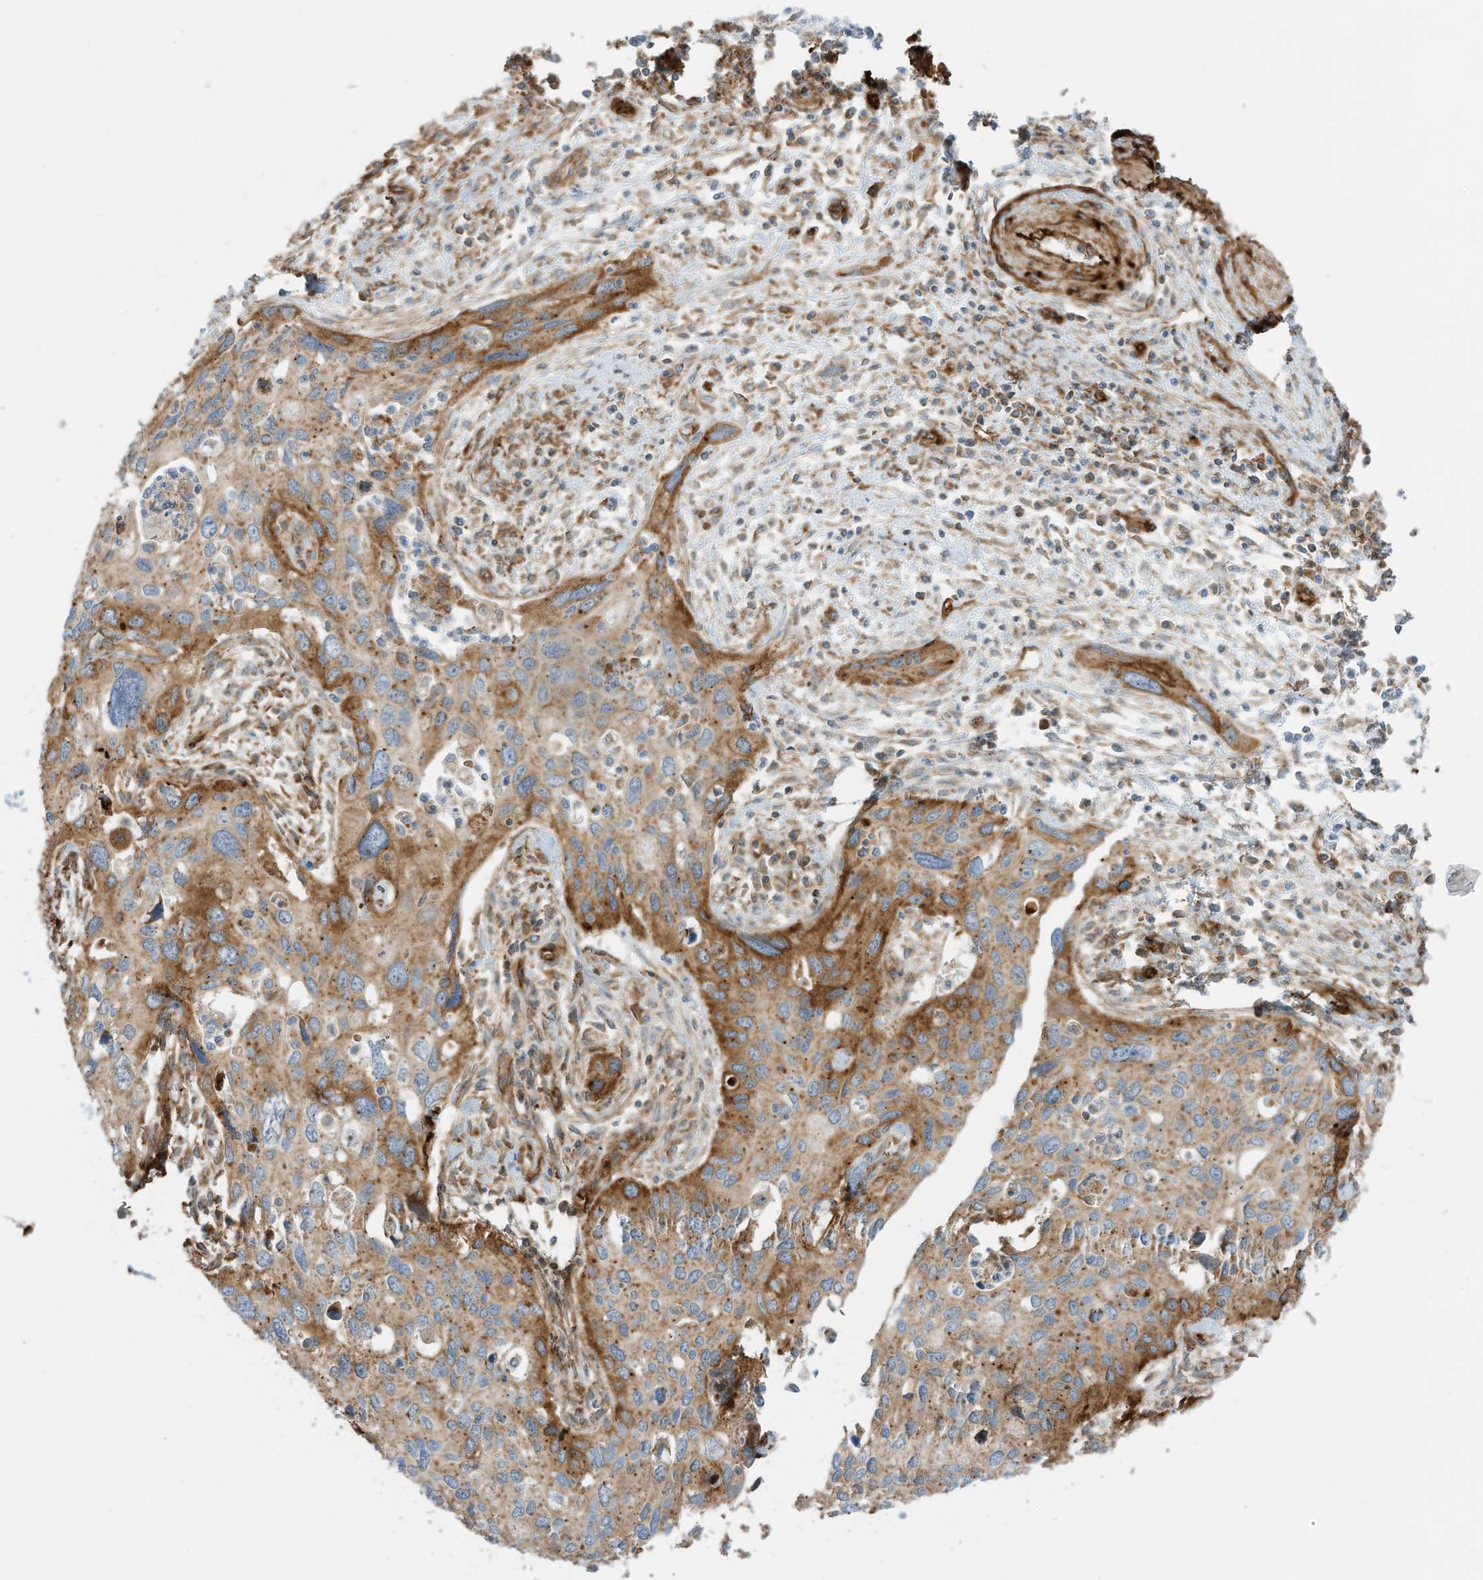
{"staining": {"intensity": "moderate", "quantity": "25%-75%", "location": "cytoplasmic/membranous"}, "tissue": "cervical cancer", "cell_type": "Tumor cells", "image_type": "cancer", "snomed": [{"axis": "morphology", "description": "Squamous cell carcinoma, NOS"}, {"axis": "topography", "description": "Cervix"}], "caption": "The immunohistochemical stain labels moderate cytoplasmic/membranous positivity in tumor cells of cervical cancer (squamous cell carcinoma) tissue.", "gene": "ABCB7", "patient": {"sex": "female", "age": 55}}